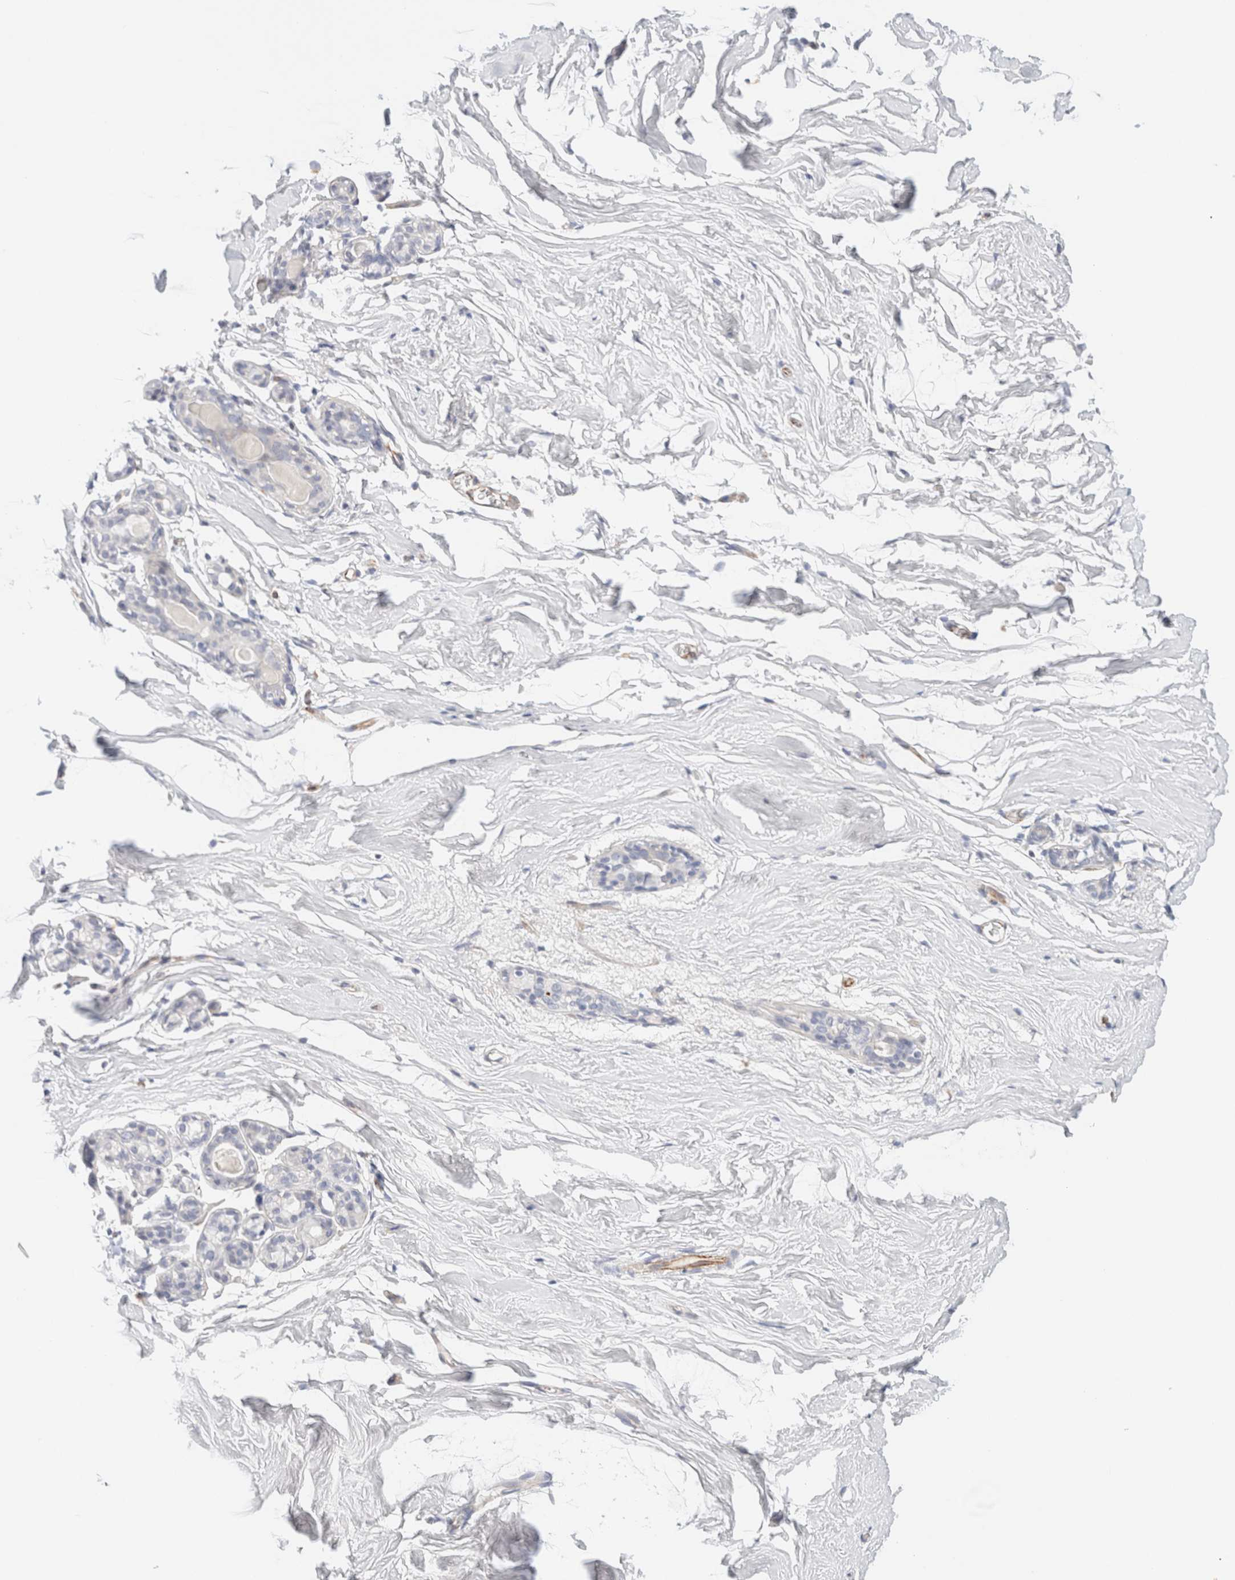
{"staining": {"intensity": "negative", "quantity": "none", "location": "none"}, "tissue": "breast", "cell_type": "Adipocytes", "image_type": "normal", "snomed": [{"axis": "morphology", "description": "Normal tissue, NOS"}, {"axis": "topography", "description": "Breast"}], "caption": "A micrograph of breast stained for a protein demonstrates no brown staining in adipocytes.", "gene": "SLC25A48", "patient": {"sex": "female", "age": 62}}